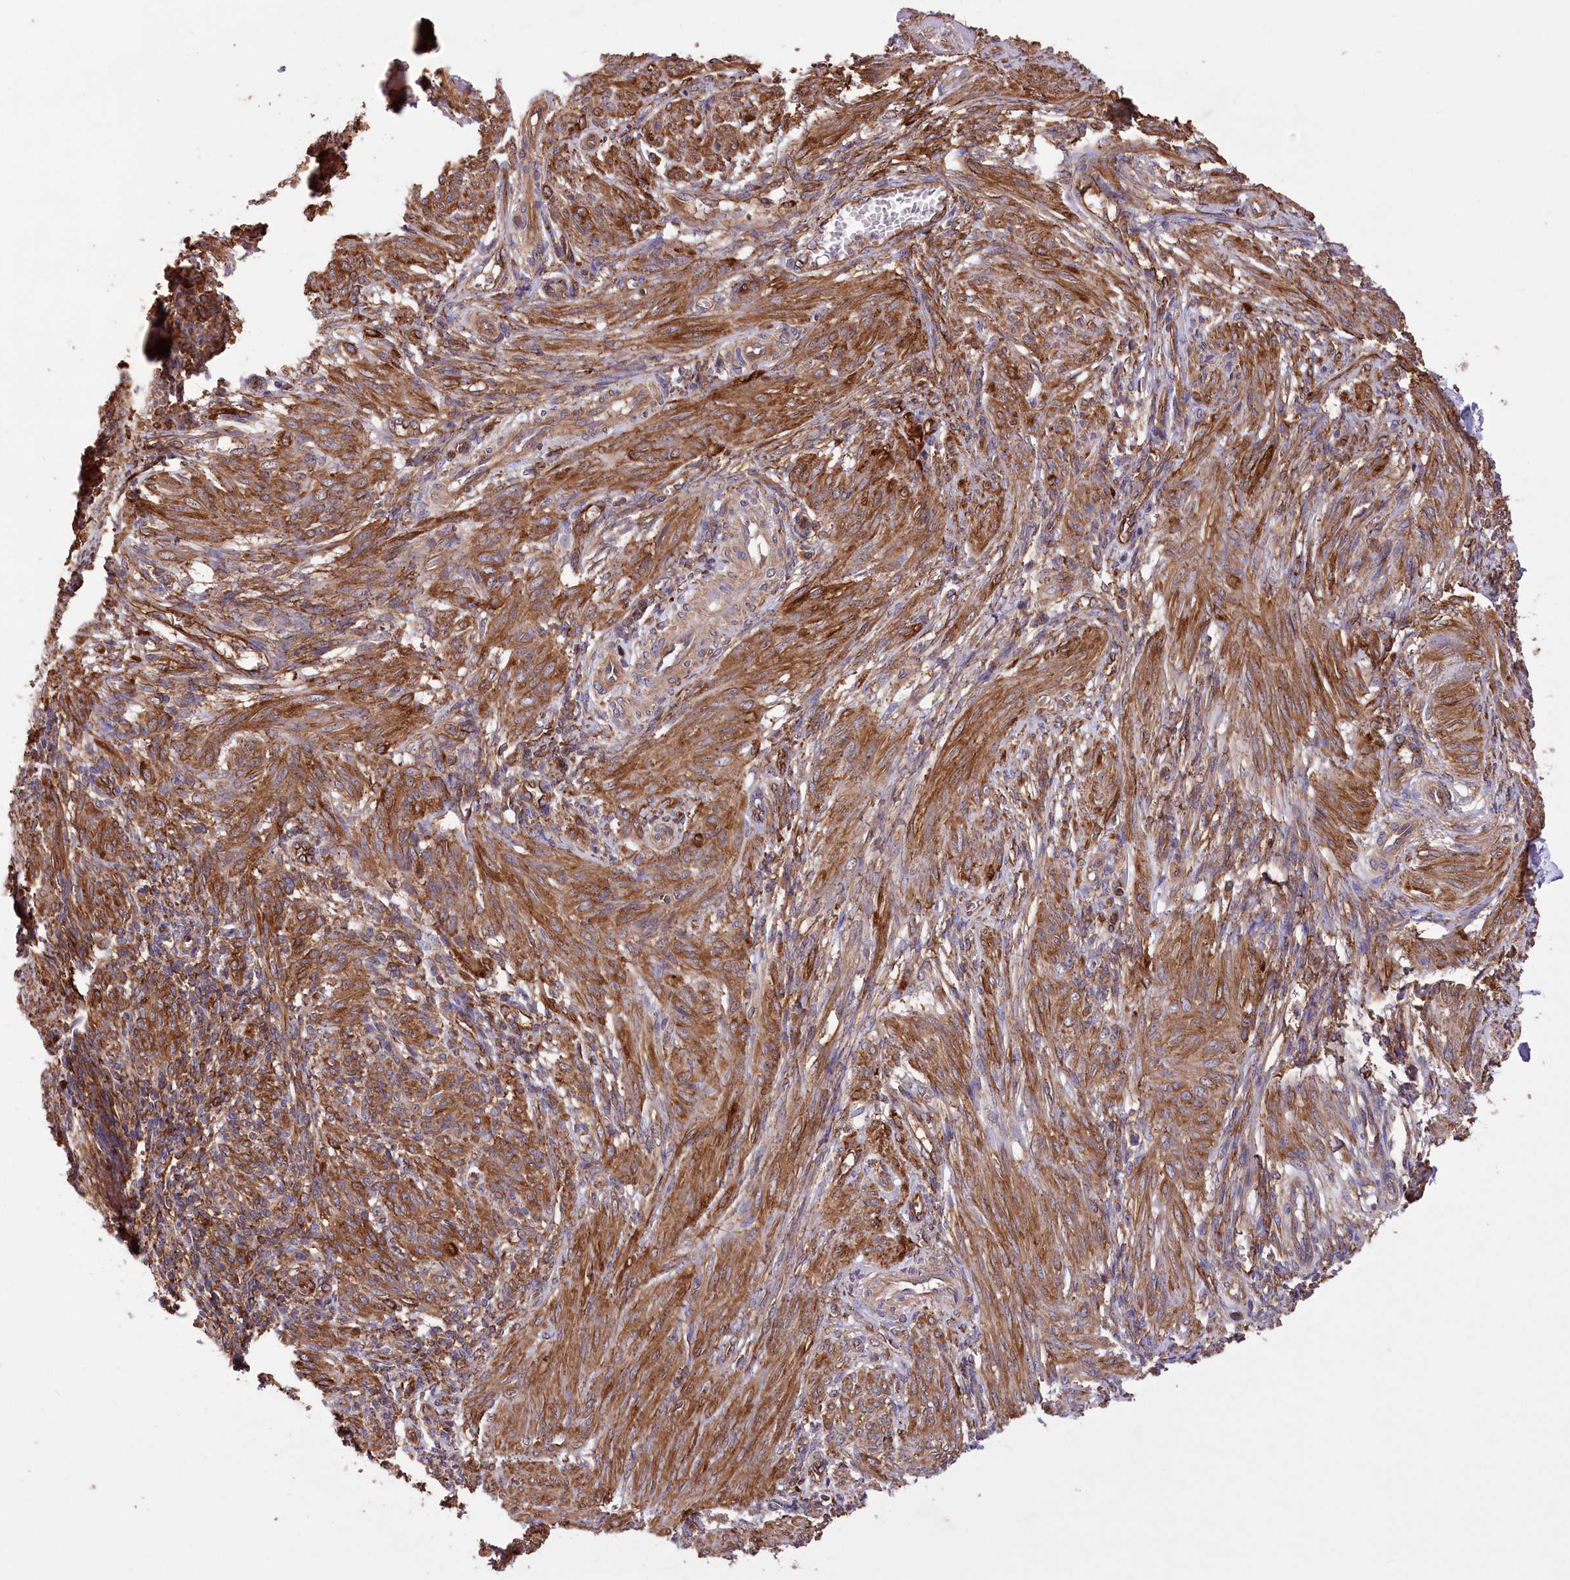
{"staining": {"intensity": "moderate", "quantity": ">75%", "location": "cytoplasmic/membranous"}, "tissue": "smooth muscle", "cell_type": "Smooth muscle cells", "image_type": "normal", "snomed": [{"axis": "morphology", "description": "Normal tissue, NOS"}, {"axis": "topography", "description": "Smooth muscle"}], "caption": "The micrograph exhibits staining of benign smooth muscle, revealing moderate cytoplasmic/membranous protein positivity (brown color) within smooth muscle cells.", "gene": "DPP3", "patient": {"sex": "female", "age": 39}}